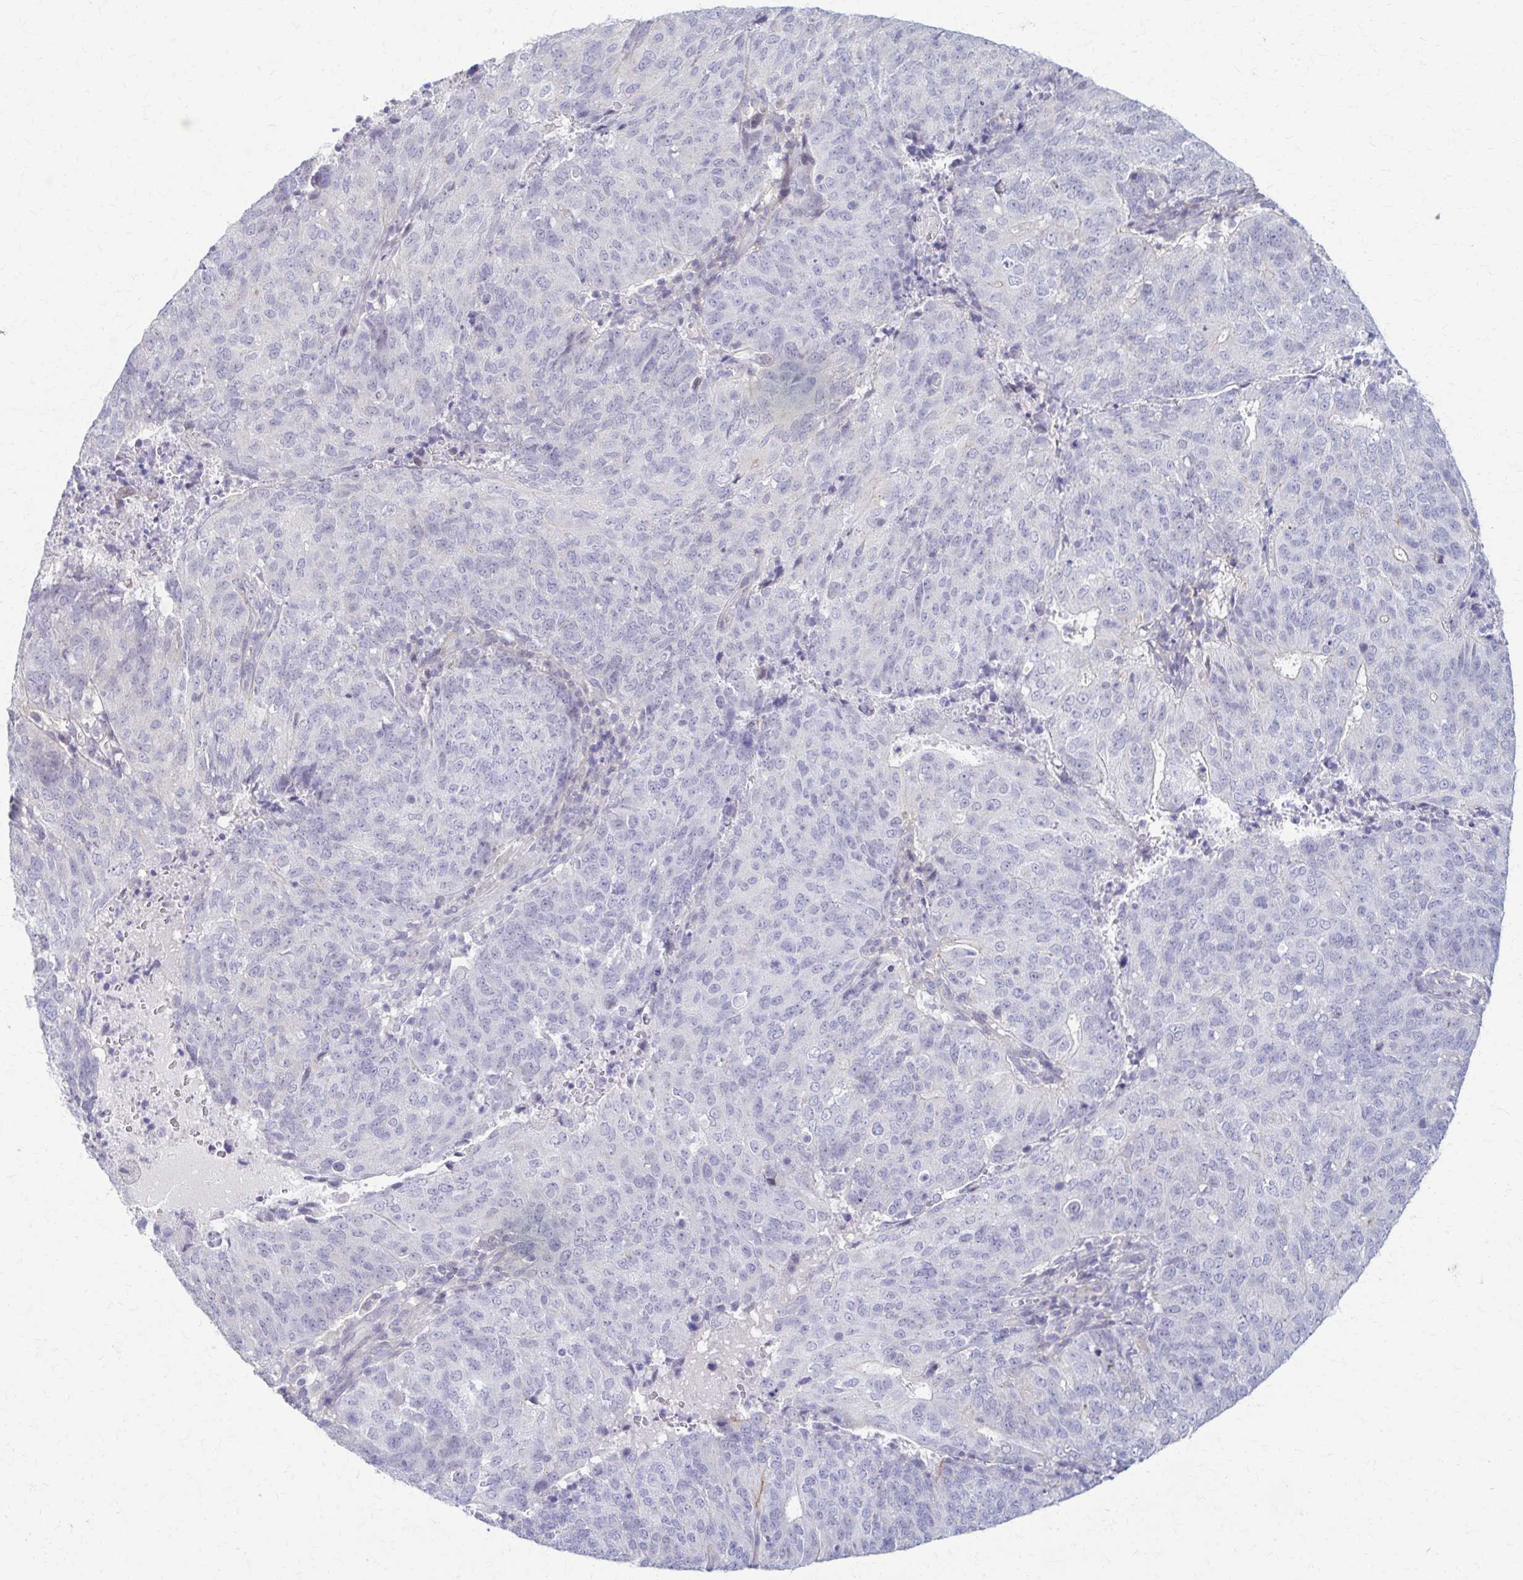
{"staining": {"intensity": "negative", "quantity": "none", "location": "none"}, "tissue": "endometrial cancer", "cell_type": "Tumor cells", "image_type": "cancer", "snomed": [{"axis": "morphology", "description": "Adenocarcinoma, NOS"}, {"axis": "topography", "description": "Endometrium"}], "caption": "A histopathology image of adenocarcinoma (endometrial) stained for a protein displays no brown staining in tumor cells.", "gene": "RHOBTB2", "patient": {"sex": "female", "age": 82}}